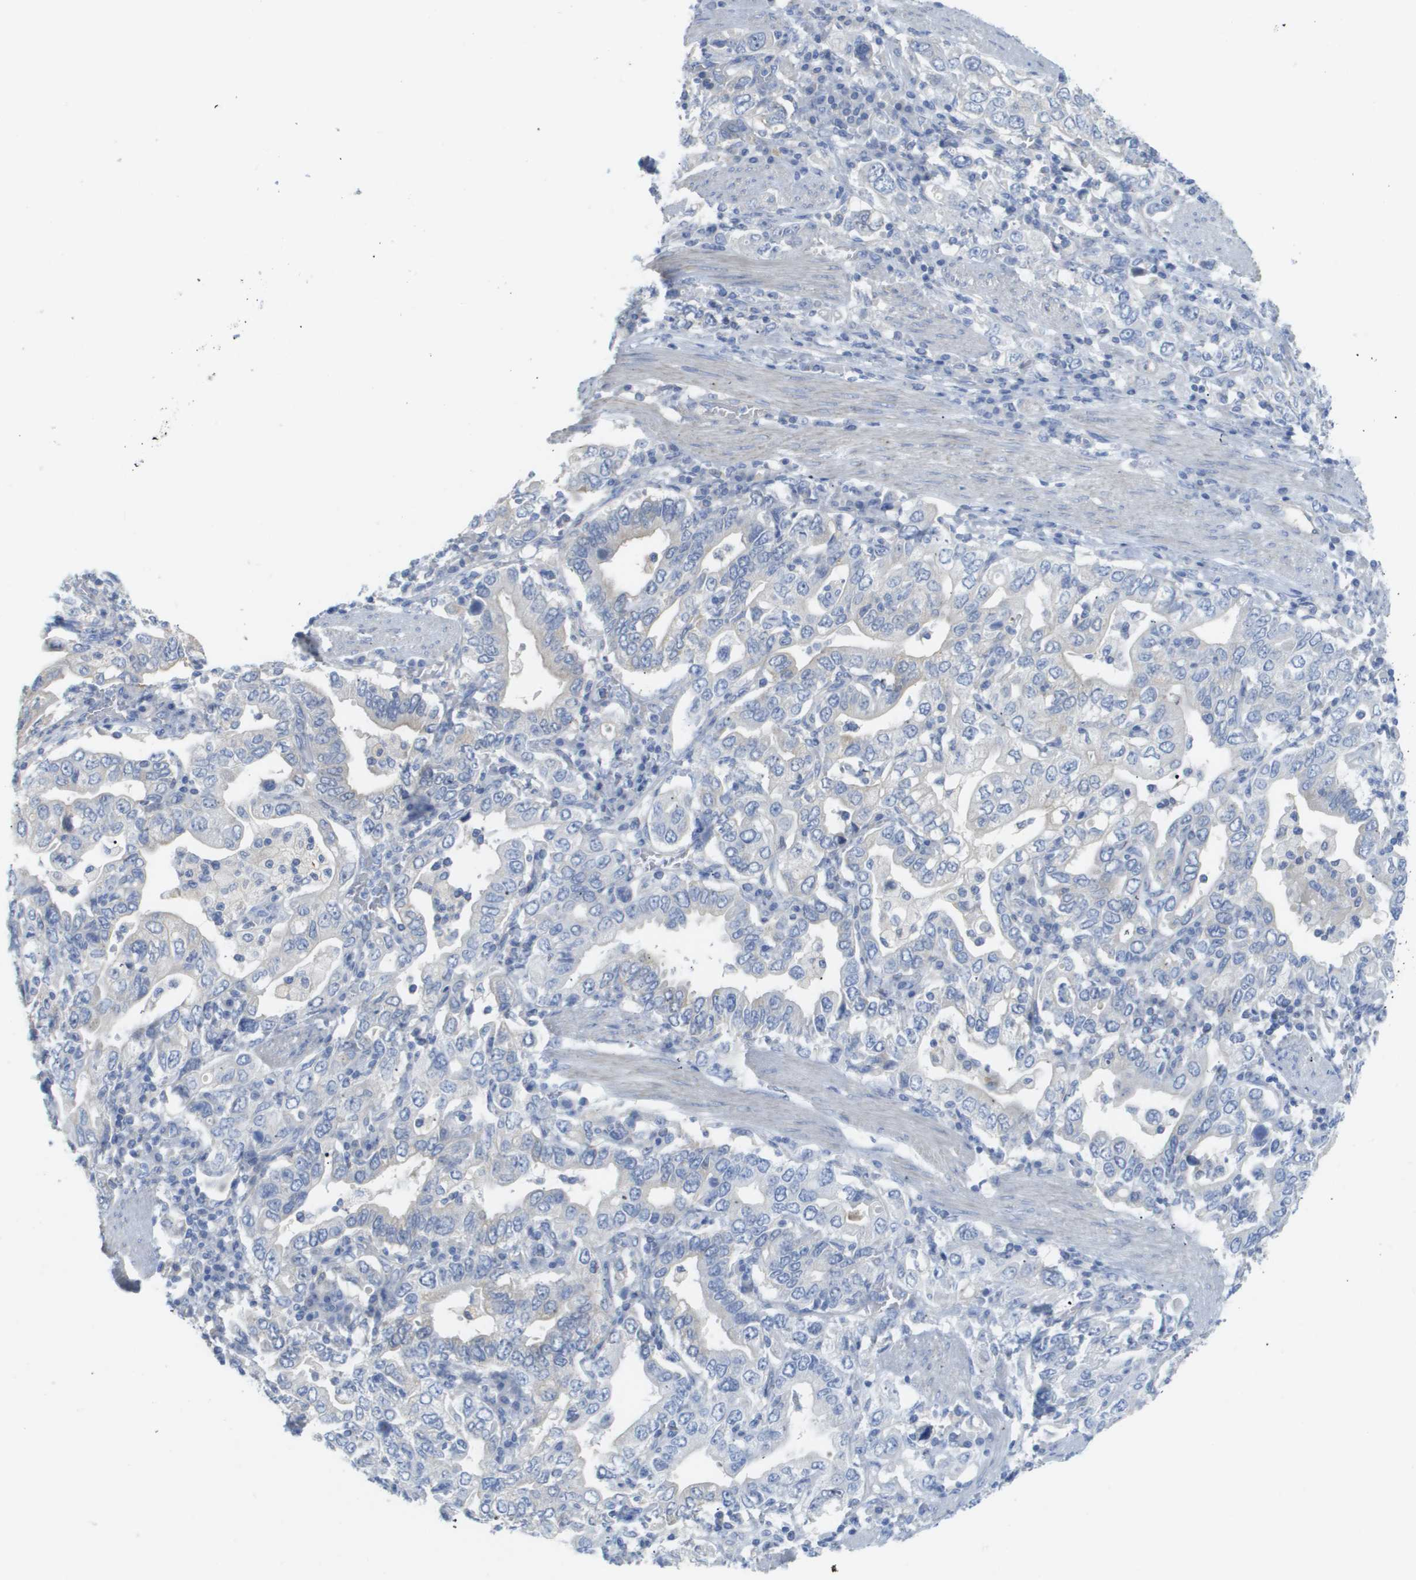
{"staining": {"intensity": "negative", "quantity": "none", "location": "none"}, "tissue": "stomach cancer", "cell_type": "Tumor cells", "image_type": "cancer", "snomed": [{"axis": "morphology", "description": "Adenocarcinoma, NOS"}, {"axis": "topography", "description": "Stomach, upper"}], "caption": "High power microscopy image of an immunohistochemistry image of stomach cancer, revealing no significant staining in tumor cells. (Stains: DAB IHC with hematoxylin counter stain, Microscopy: brightfield microscopy at high magnification).", "gene": "MYL3", "patient": {"sex": "male", "age": 62}}